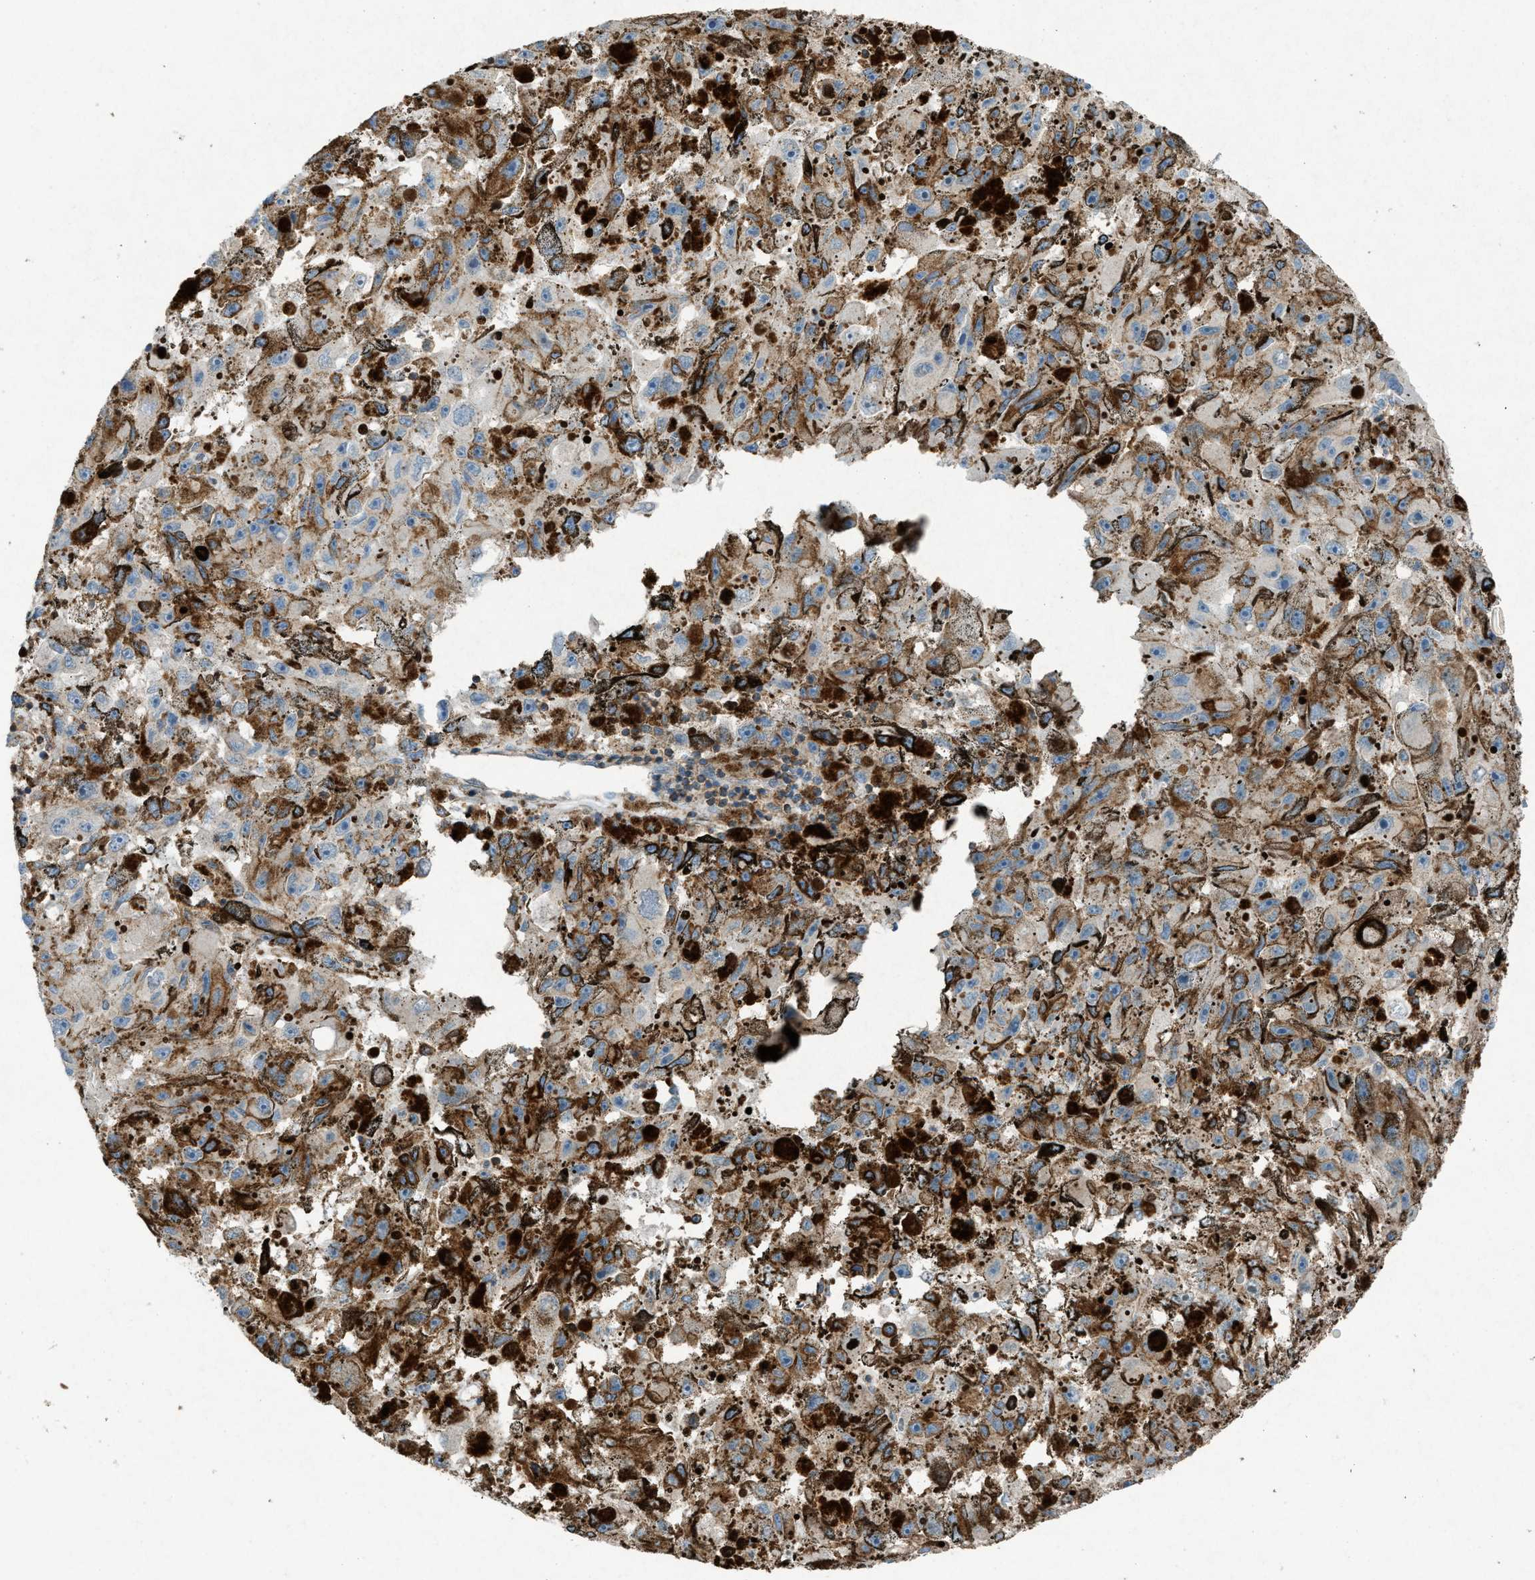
{"staining": {"intensity": "weak", "quantity": "25%-75%", "location": "cytoplasmic/membranous"}, "tissue": "melanoma", "cell_type": "Tumor cells", "image_type": "cancer", "snomed": [{"axis": "morphology", "description": "Malignant melanoma, NOS"}, {"axis": "topography", "description": "Skin"}], "caption": "This is a micrograph of immunohistochemistry staining of melanoma, which shows weak expression in the cytoplasmic/membranous of tumor cells.", "gene": "NCK2", "patient": {"sex": "female", "age": 104}}